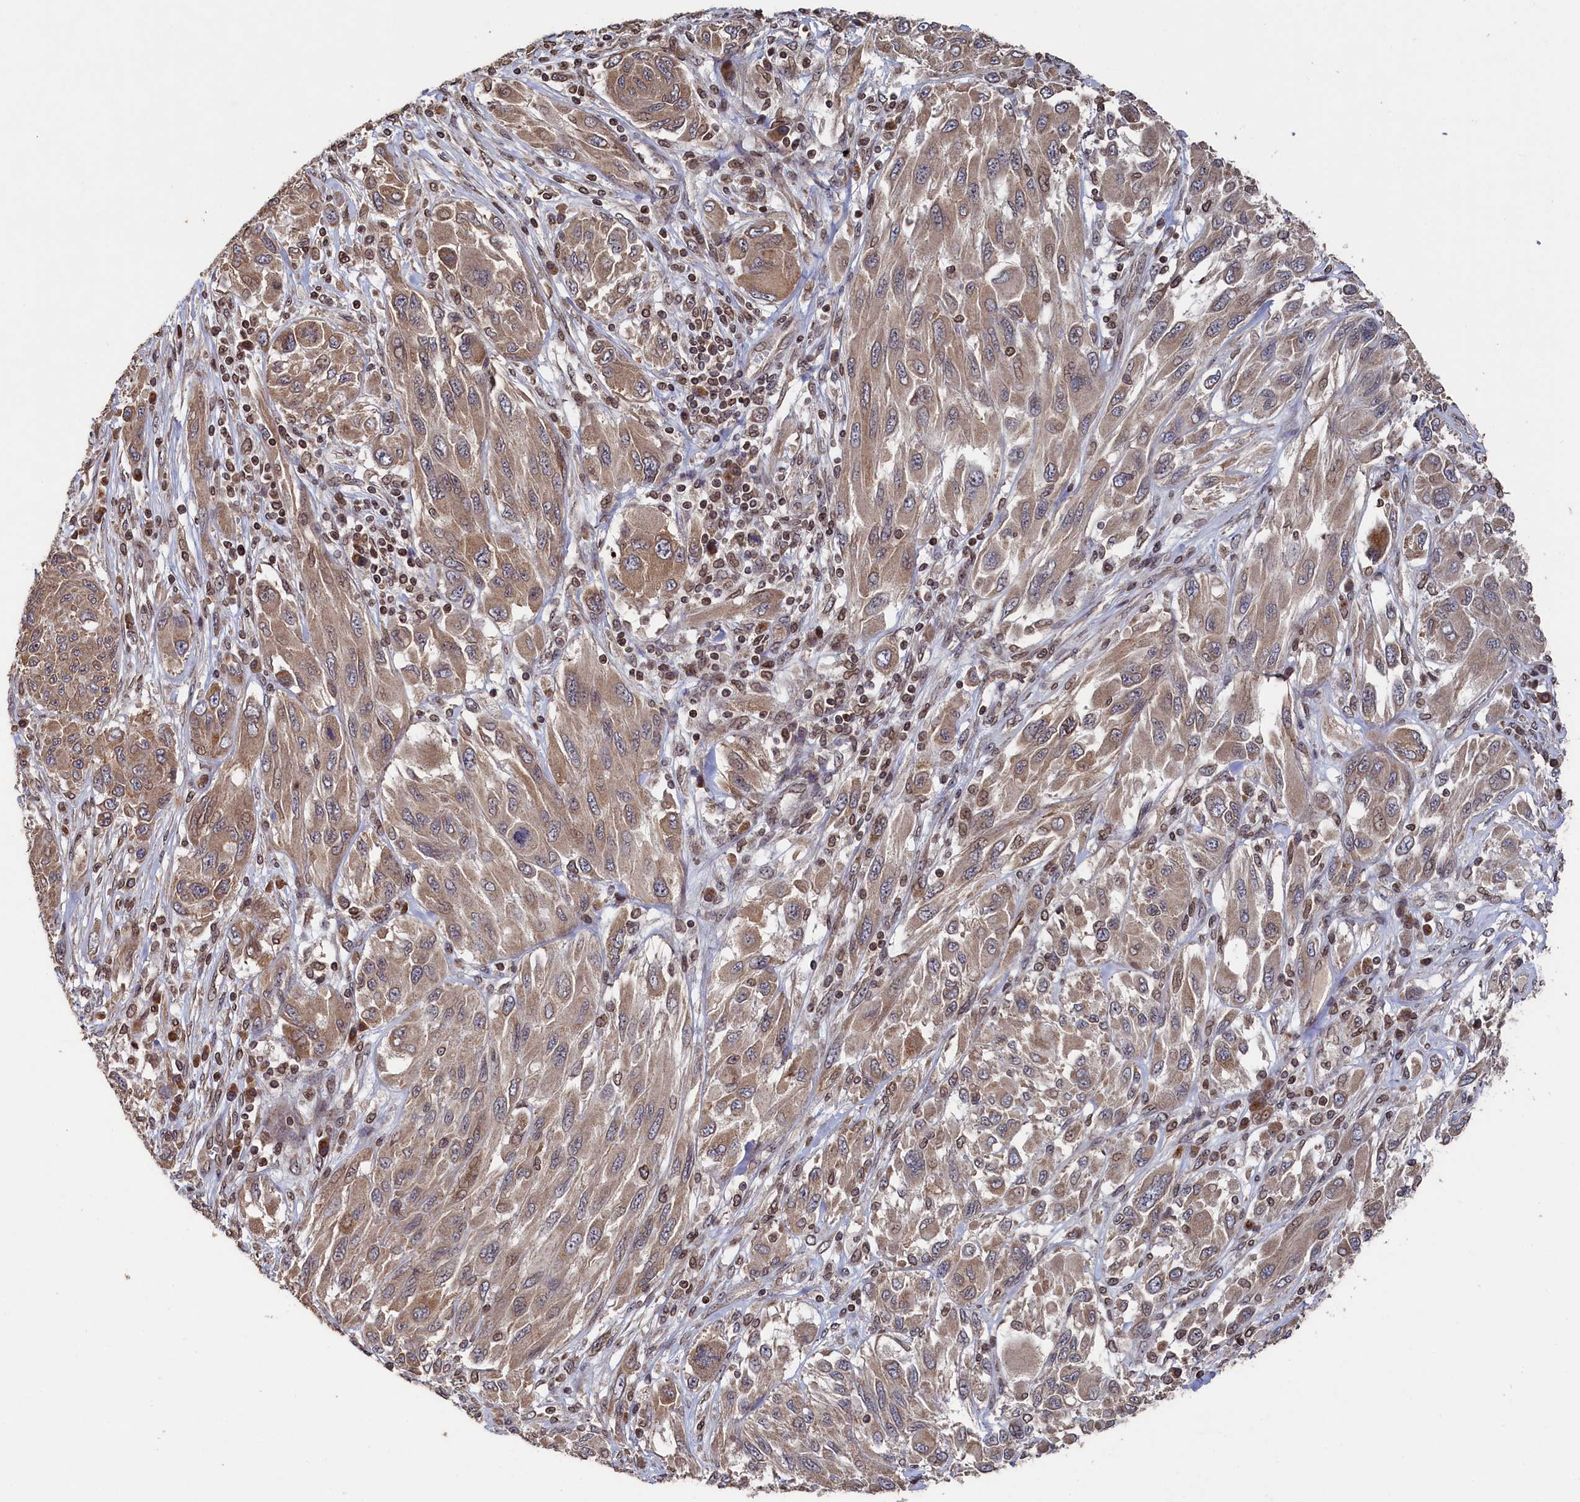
{"staining": {"intensity": "moderate", "quantity": ">75%", "location": "cytoplasmic/membranous"}, "tissue": "melanoma", "cell_type": "Tumor cells", "image_type": "cancer", "snomed": [{"axis": "morphology", "description": "Malignant melanoma, NOS"}, {"axis": "topography", "description": "Skin"}], "caption": "Immunohistochemical staining of malignant melanoma exhibits moderate cytoplasmic/membranous protein positivity in about >75% of tumor cells.", "gene": "ANKEF1", "patient": {"sex": "female", "age": 91}}